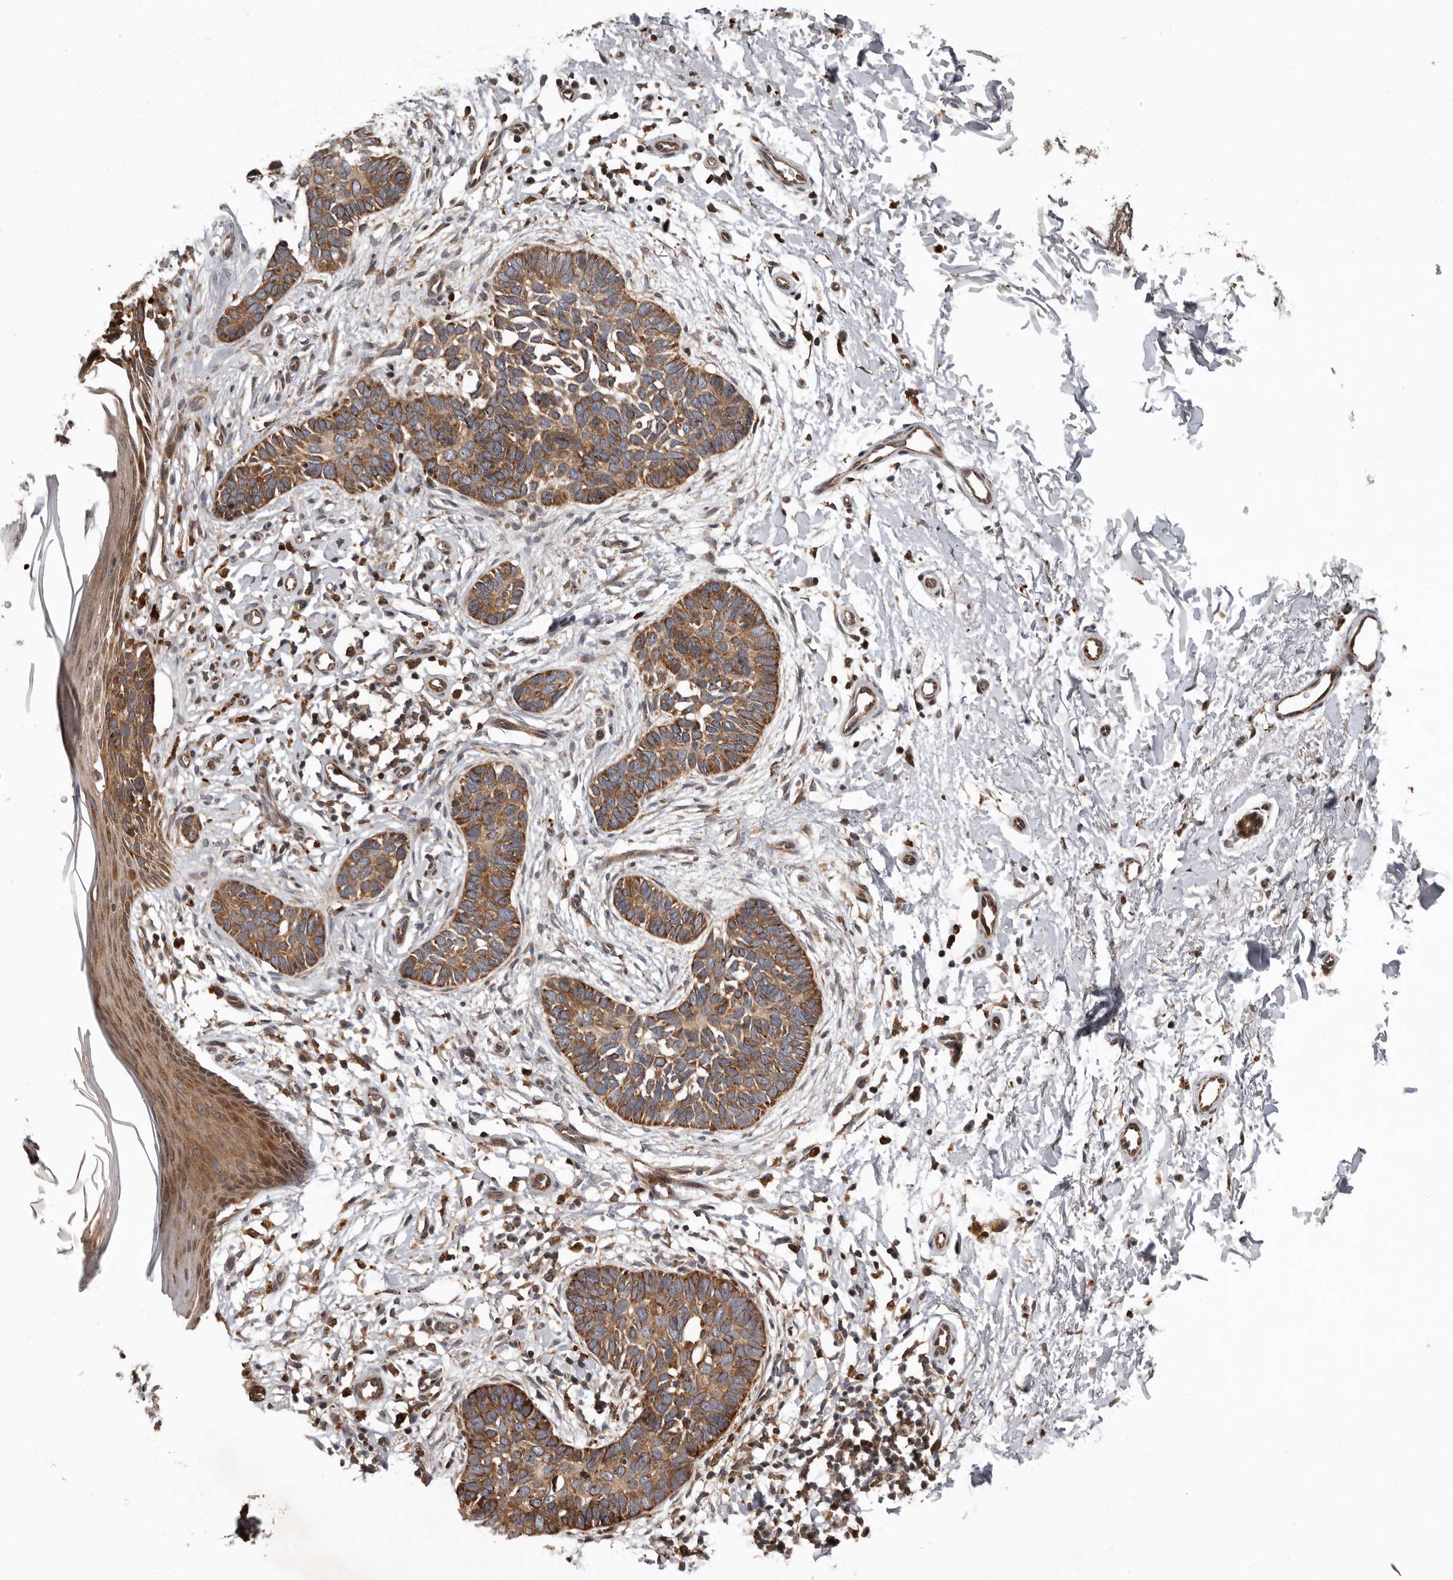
{"staining": {"intensity": "moderate", "quantity": ">75%", "location": "cytoplasmic/membranous"}, "tissue": "skin cancer", "cell_type": "Tumor cells", "image_type": "cancer", "snomed": [{"axis": "morphology", "description": "Normal tissue, NOS"}, {"axis": "morphology", "description": "Basal cell carcinoma"}, {"axis": "topography", "description": "Skin"}], "caption": "Immunohistochemical staining of human skin basal cell carcinoma reveals medium levels of moderate cytoplasmic/membranous staining in approximately >75% of tumor cells.", "gene": "FGFR4", "patient": {"sex": "male", "age": 77}}